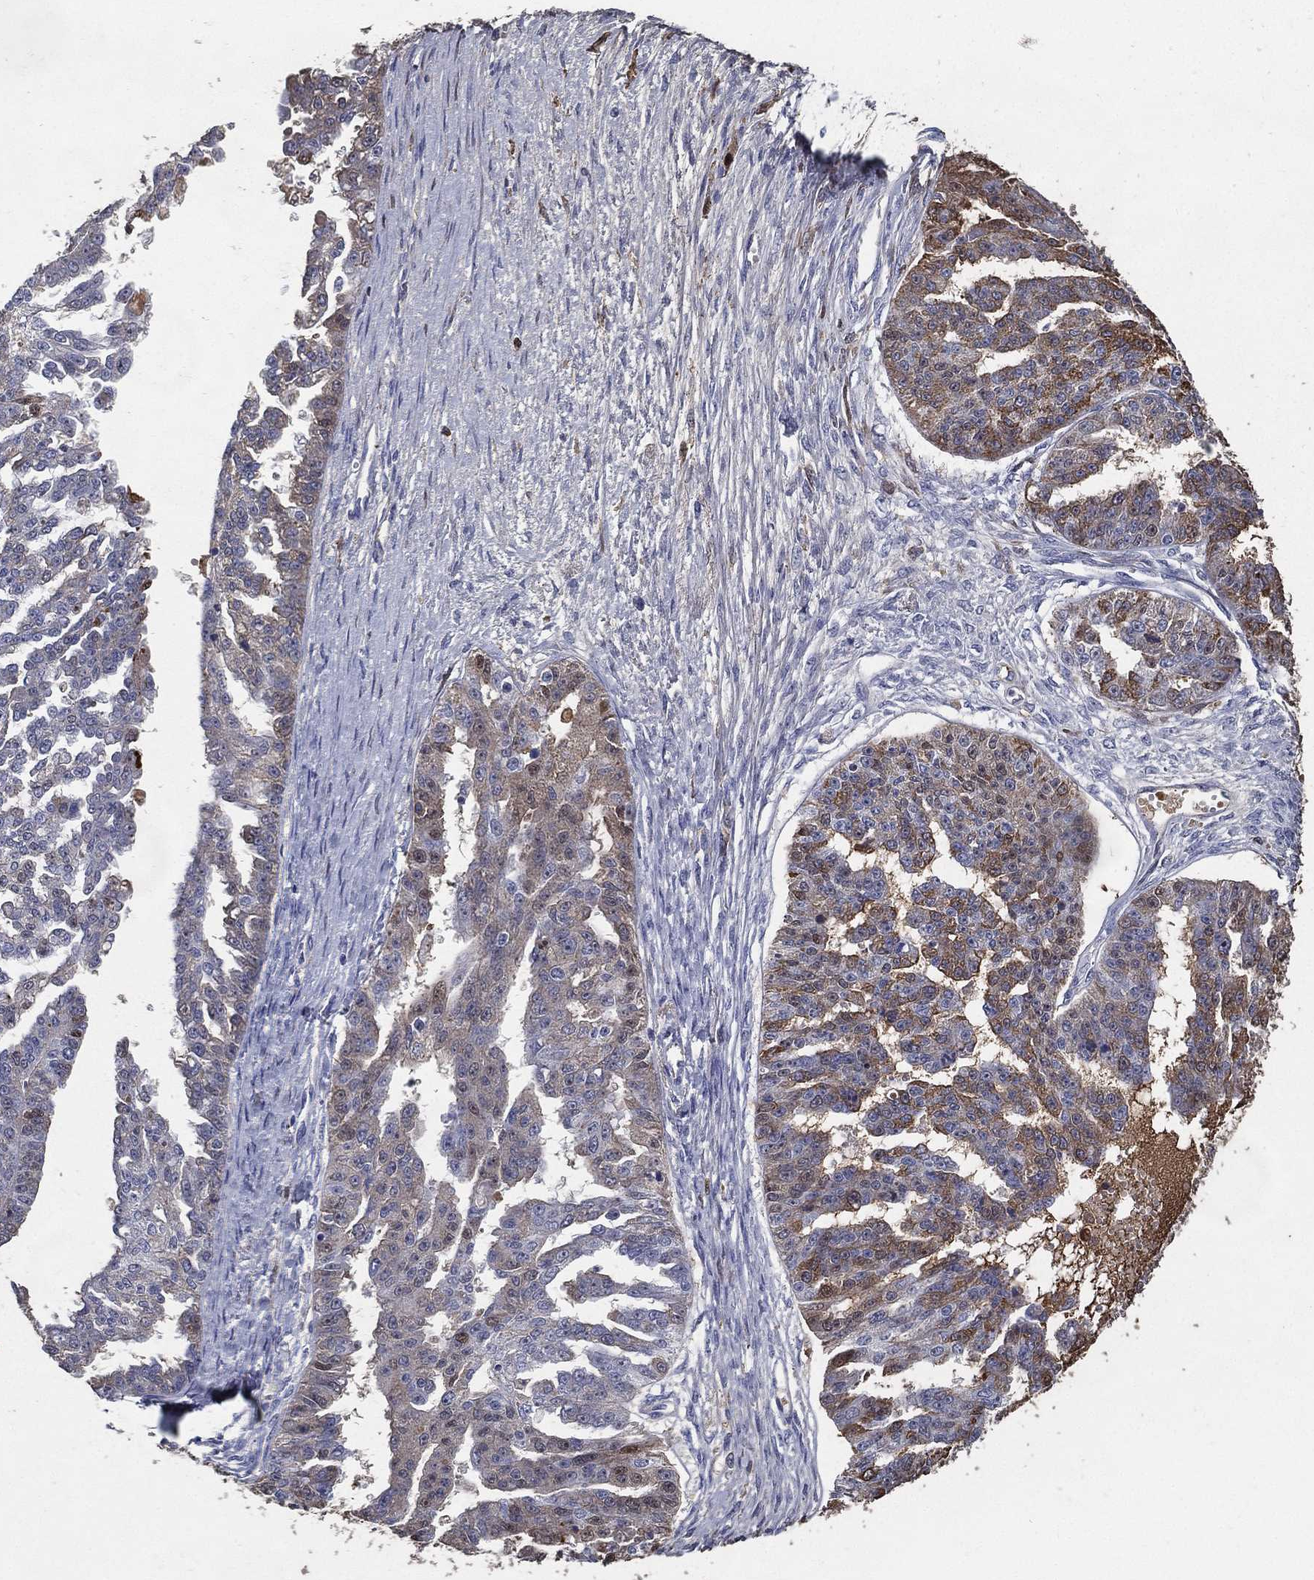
{"staining": {"intensity": "weak", "quantity": "25%-75%", "location": "cytoplasmic/membranous"}, "tissue": "ovarian cancer", "cell_type": "Tumor cells", "image_type": "cancer", "snomed": [{"axis": "morphology", "description": "Cystadenocarcinoma, serous, NOS"}, {"axis": "topography", "description": "Ovary"}], "caption": "Ovarian serous cystadenocarcinoma tissue exhibits weak cytoplasmic/membranous positivity in approximately 25%-75% of tumor cells, visualized by immunohistochemistry.", "gene": "EFNA1", "patient": {"sex": "female", "age": 58}}